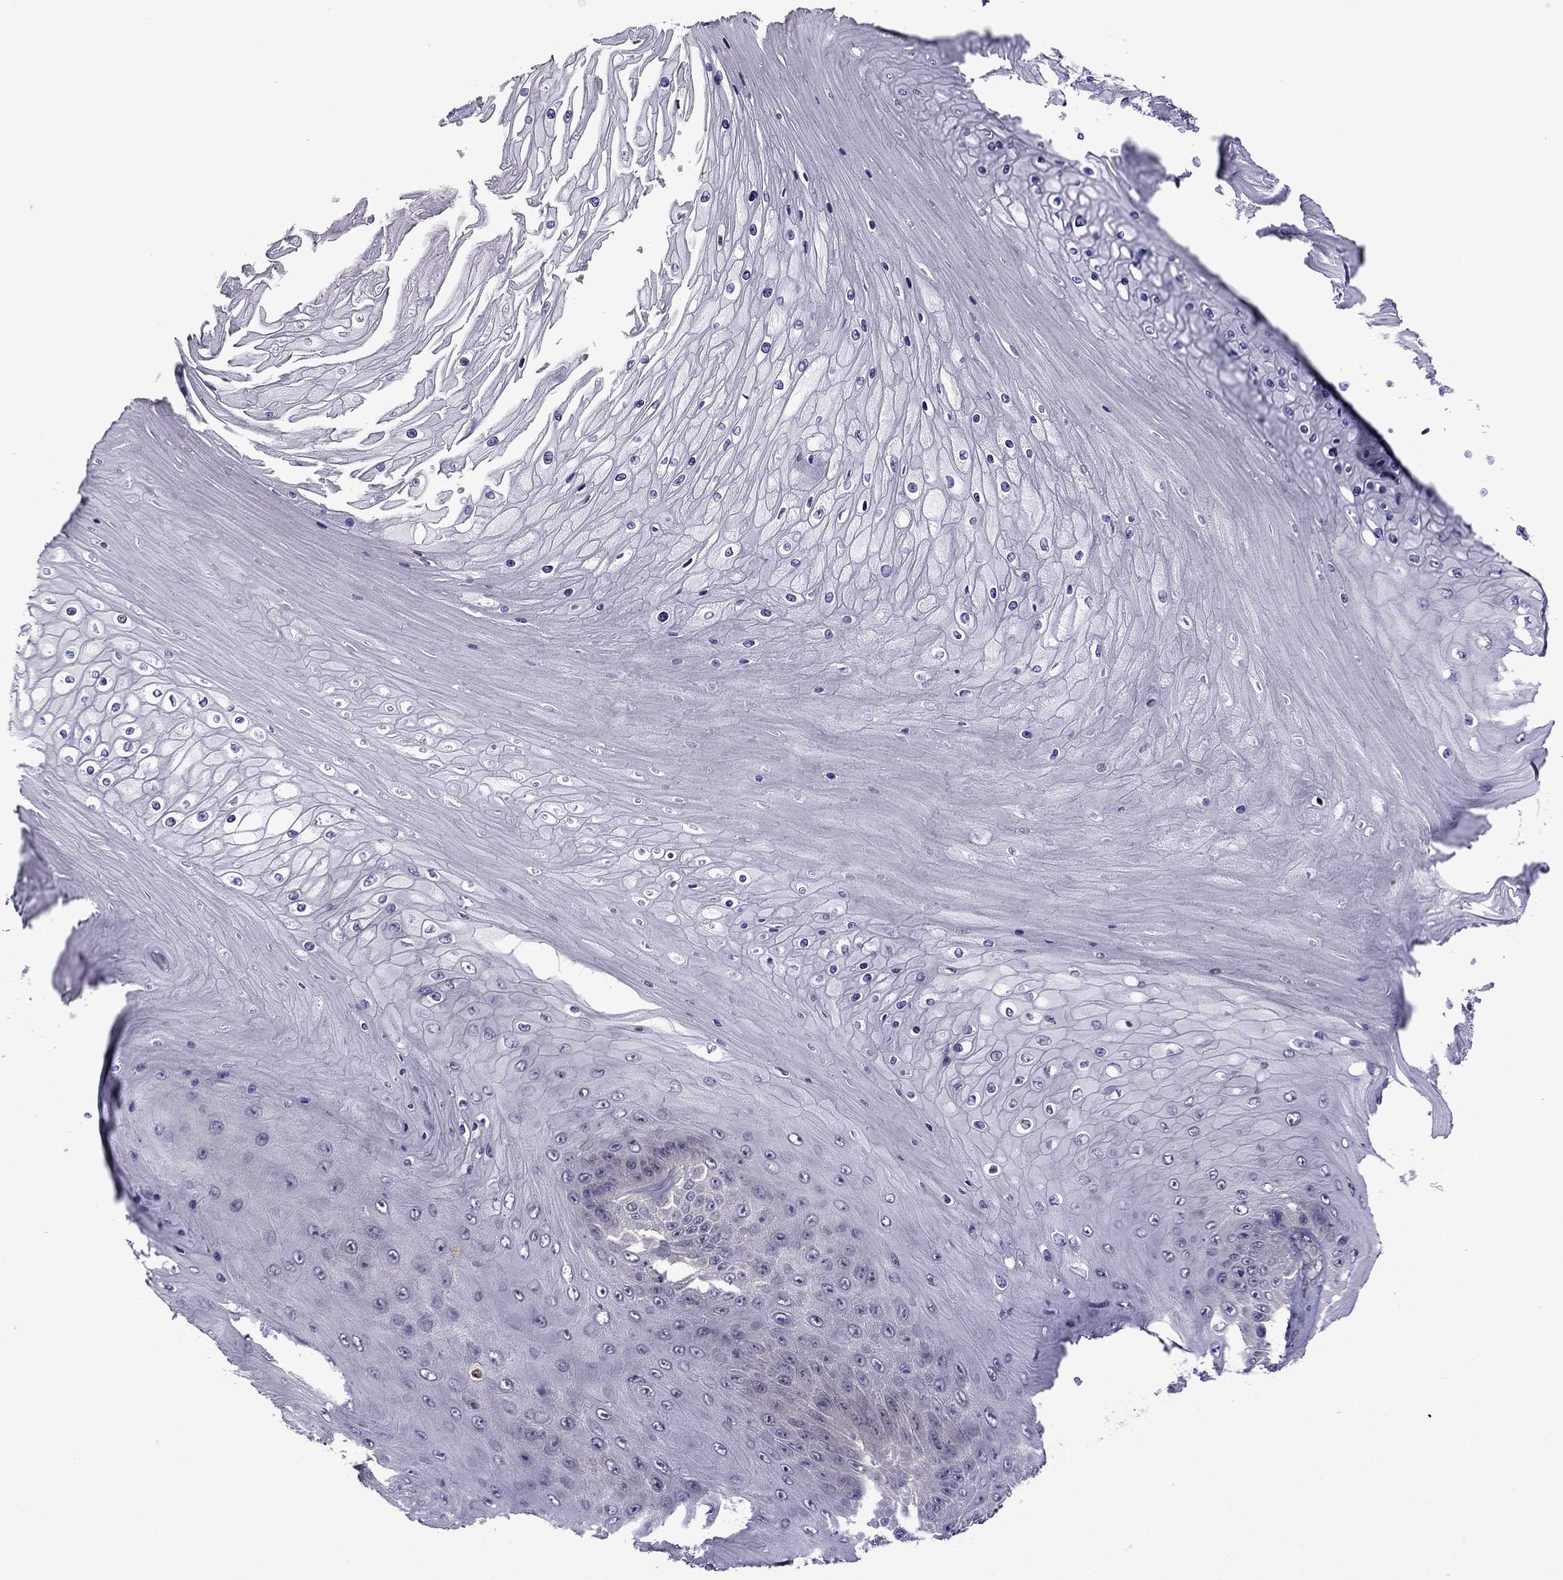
{"staining": {"intensity": "negative", "quantity": "none", "location": "none"}, "tissue": "skin cancer", "cell_type": "Tumor cells", "image_type": "cancer", "snomed": [{"axis": "morphology", "description": "Squamous cell carcinoma, NOS"}, {"axis": "topography", "description": "Skin"}], "caption": "A photomicrograph of squamous cell carcinoma (skin) stained for a protein reveals no brown staining in tumor cells. The staining was performed using DAB to visualize the protein expression in brown, while the nuclei were stained in blue with hematoxylin (Magnification: 20x).", "gene": "CDK5", "patient": {"sex": "male", "age": 62}}